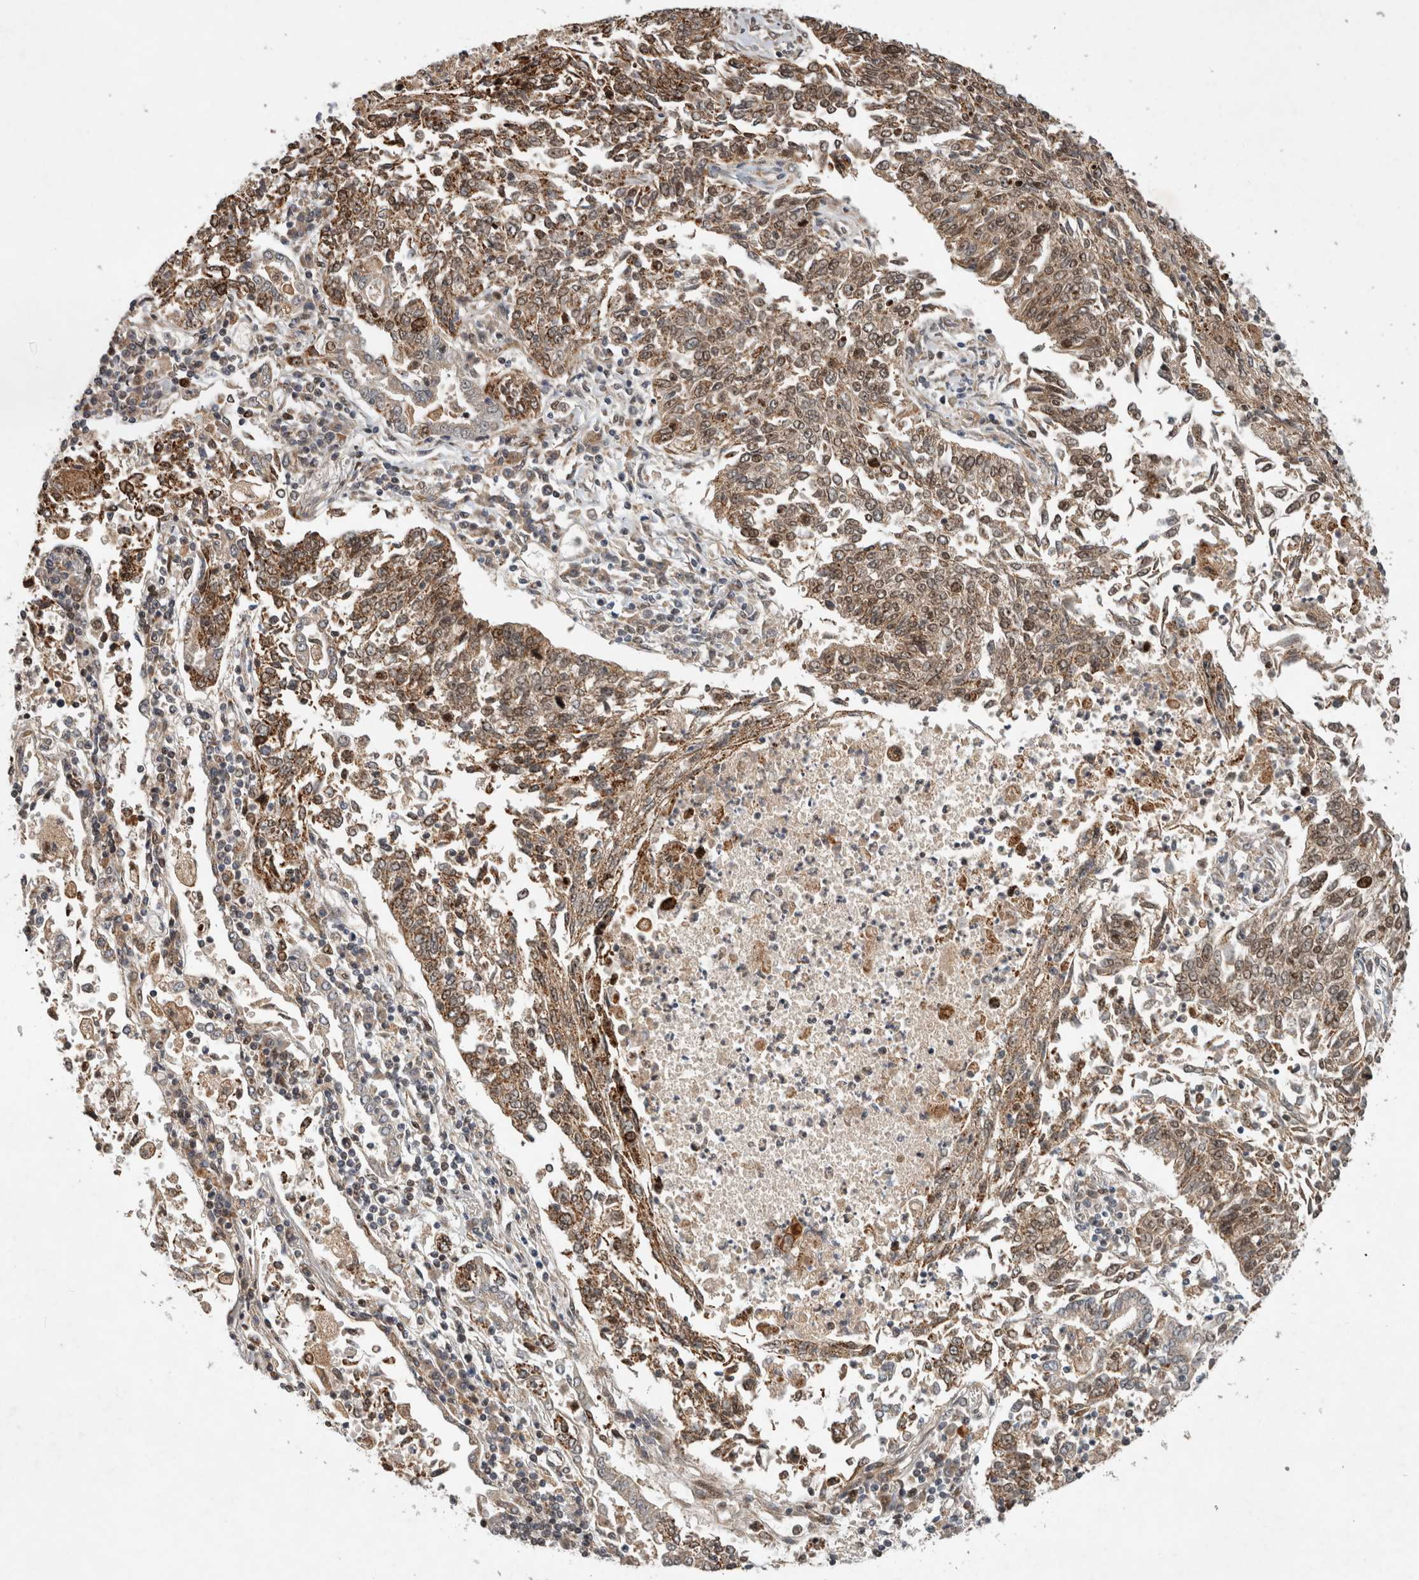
{"staining": {"intensity": "moderate", "quantity": ">75%", "location": "cytoplasmic/membranous,nuclear"}, "tissue": "lung cancer", "cell_type": "Tumor cells", "image_type": "cancer", "snomed": [{"axis": "morphology", "description": "Normal tissue, NOS"}, {"axis": "morphology", "description": "Squamous cell carcinoma, NOS"}, {"axis": "topography", "description": "Cartilage tissue"}, {"axis": "topography", "description": "Lung"}, {"axis": "topography", "description": "Peripheral nerve tissue"}], "caption": "Immunohistochemical staining of human lung cancer (squamous cell carcinoma) displays medium levels of moderate cytoplasmic/membranous and nuclear protein expression in about >75% of tumor cells.", "gene": "INSRR", "patient": {"sex": "female", "age": 49}}